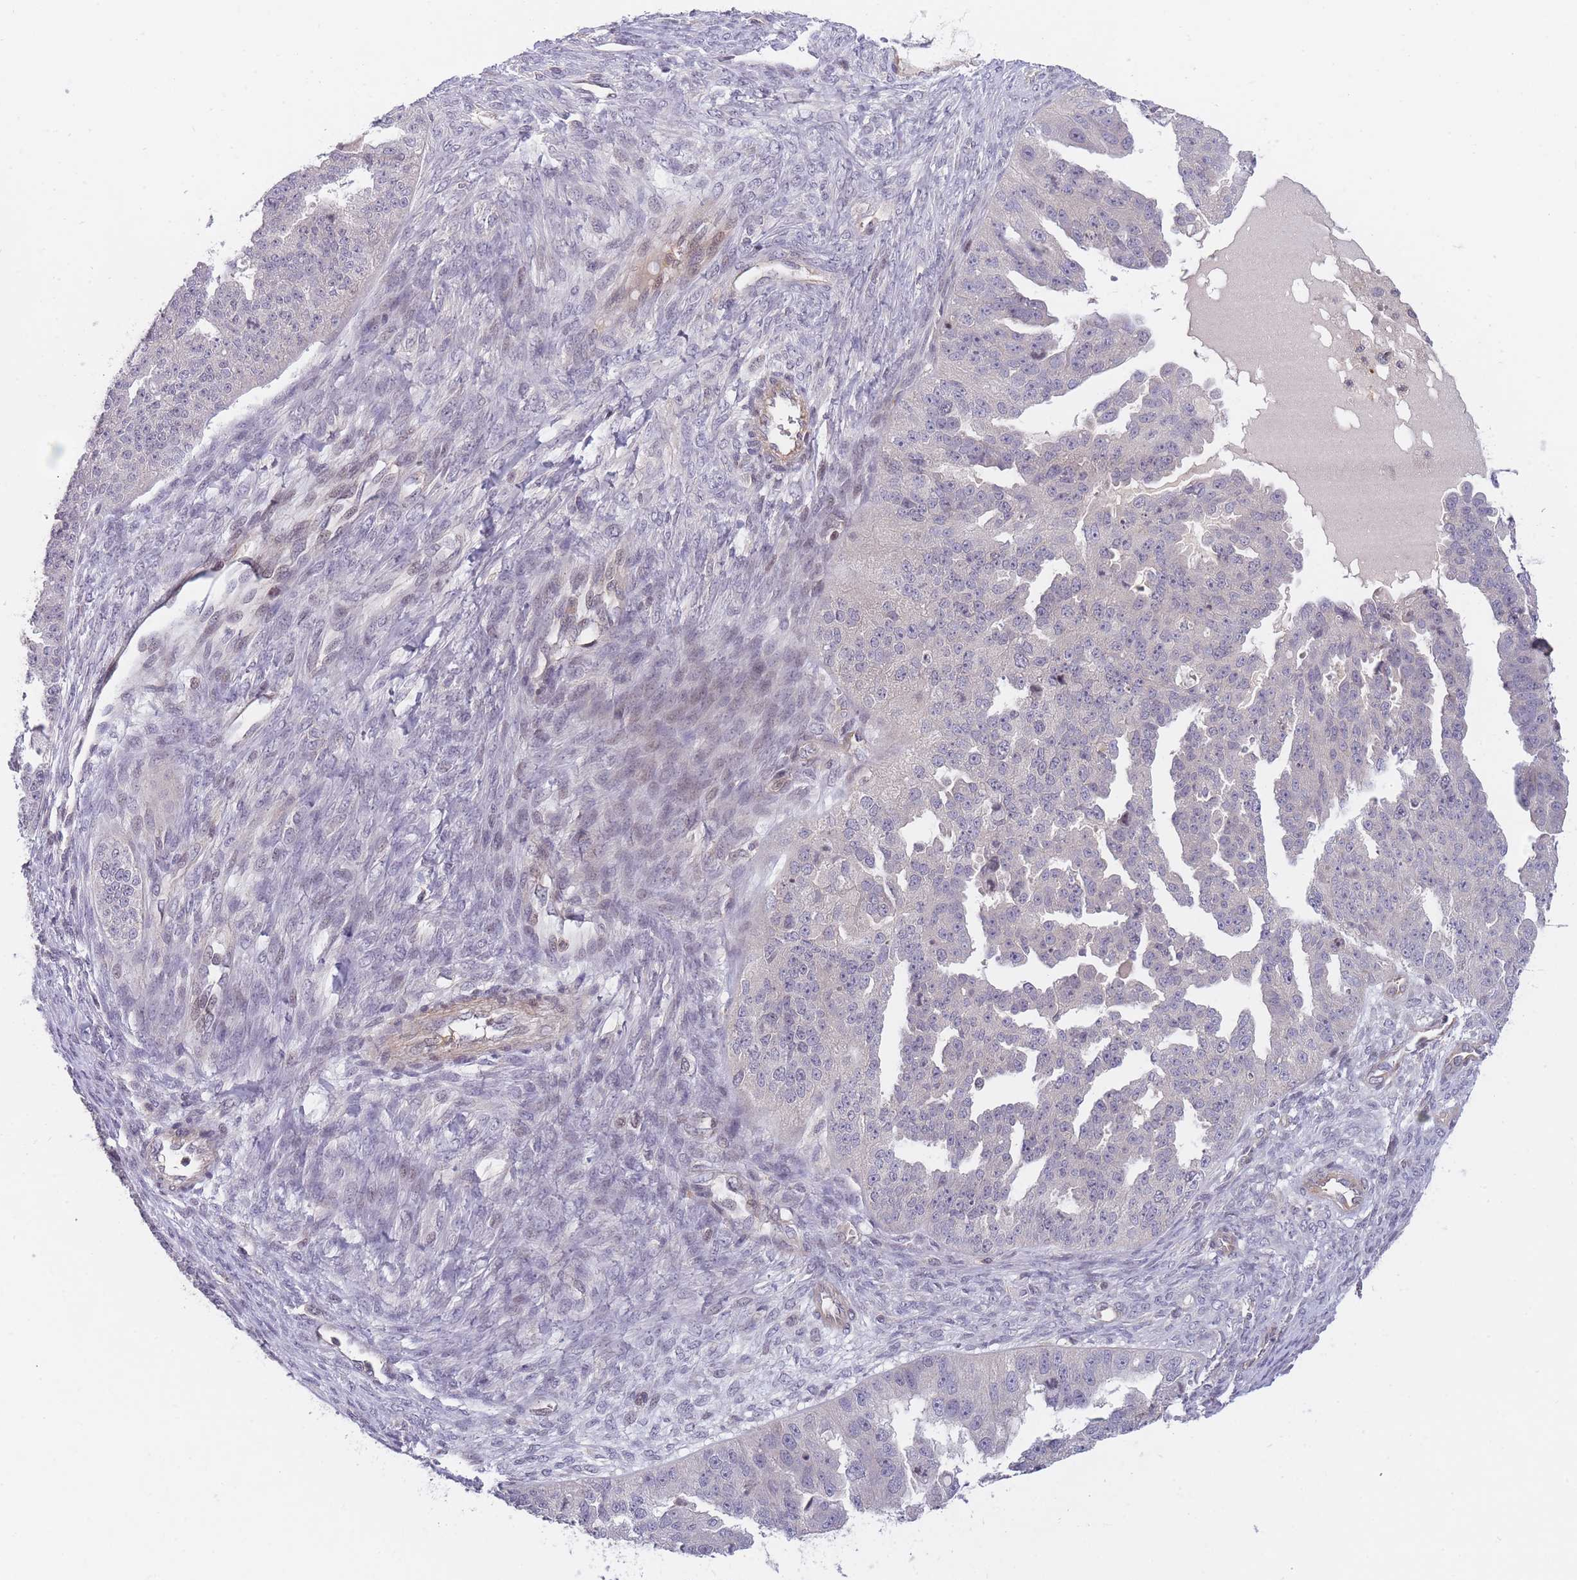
{"staining": {"intensity": "negative", "quantity": "none", "location": "none"}, "tissue": "ovarian cancer", "cell_type": "Tumor cells", "image_type": "cancer", "snomed": [{"axis": "morphology", "description": "Cystadenocarcinoma, serous, NOS"}, {"axis": "topography", "description": "Ovary"}], "caption": "The immunohistochemistry (IHC) histopathology image has no significant staining in tumor cells of ovarian cancer (serous cystadenocarcinoma) tissue.", "gene": "SLC35F5", "patient": {"sex": "female", "age": 58}}